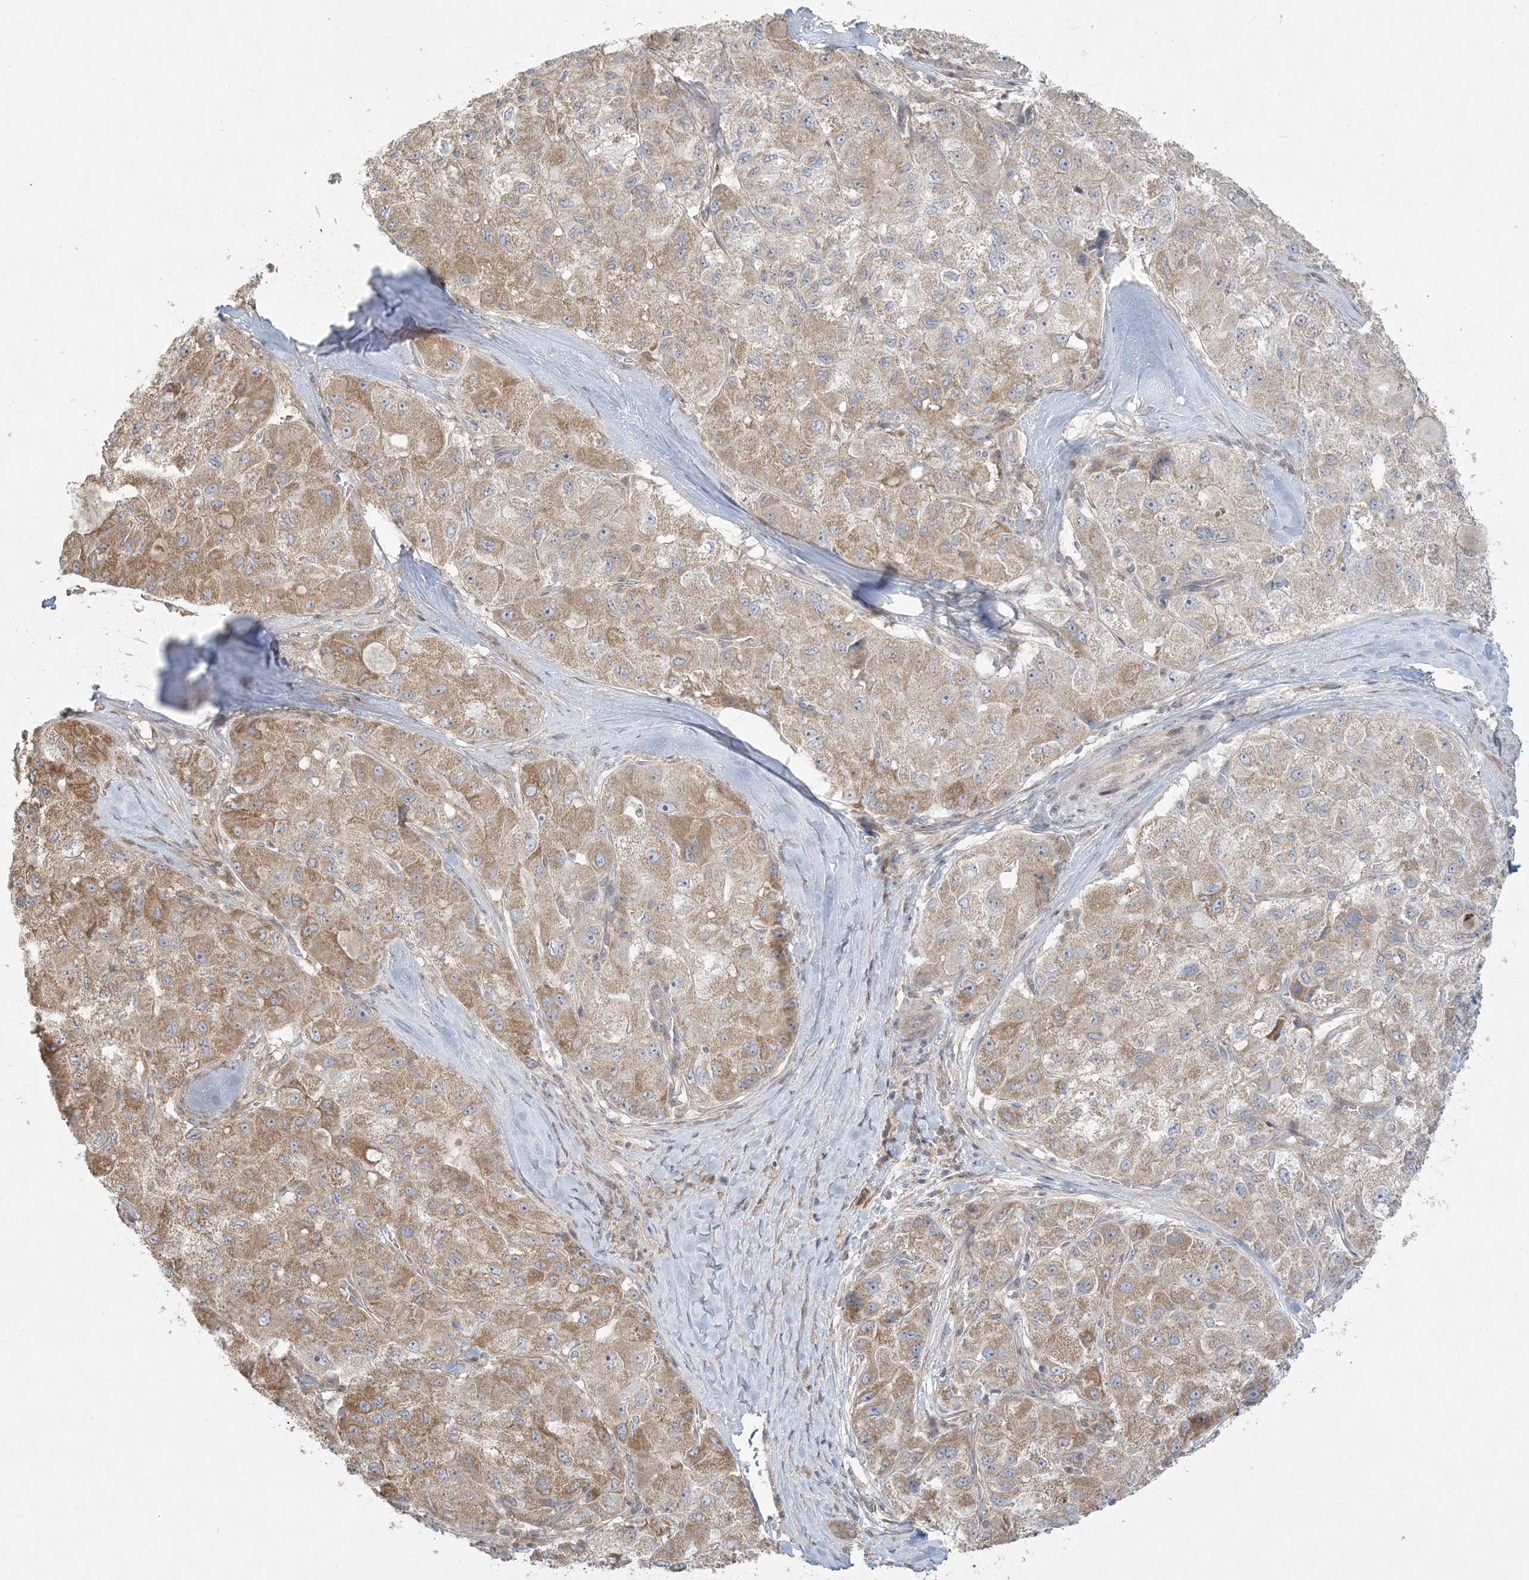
{"staining": {"intensity": "moderate", "quantity": ">75%", "location": "cytoplasmic/membranous"}, "tissue": "liver cancer", "cell_type": "Tumor cells", "image_type": "cancer", "snomed": [{"axis": "morphology", "description": "Carcinoma, Hepatocellular, NOS"}, {"axis": "topography", "description": "Liver"}], "caption": "Liver cancer stained with a brown dye demonstrates moderate cytoplasmic/membranous positive positivity in about >75% of tumor cells.", "gene": "ZC3H6", "patient": {"sex": "male", "age": 80}}